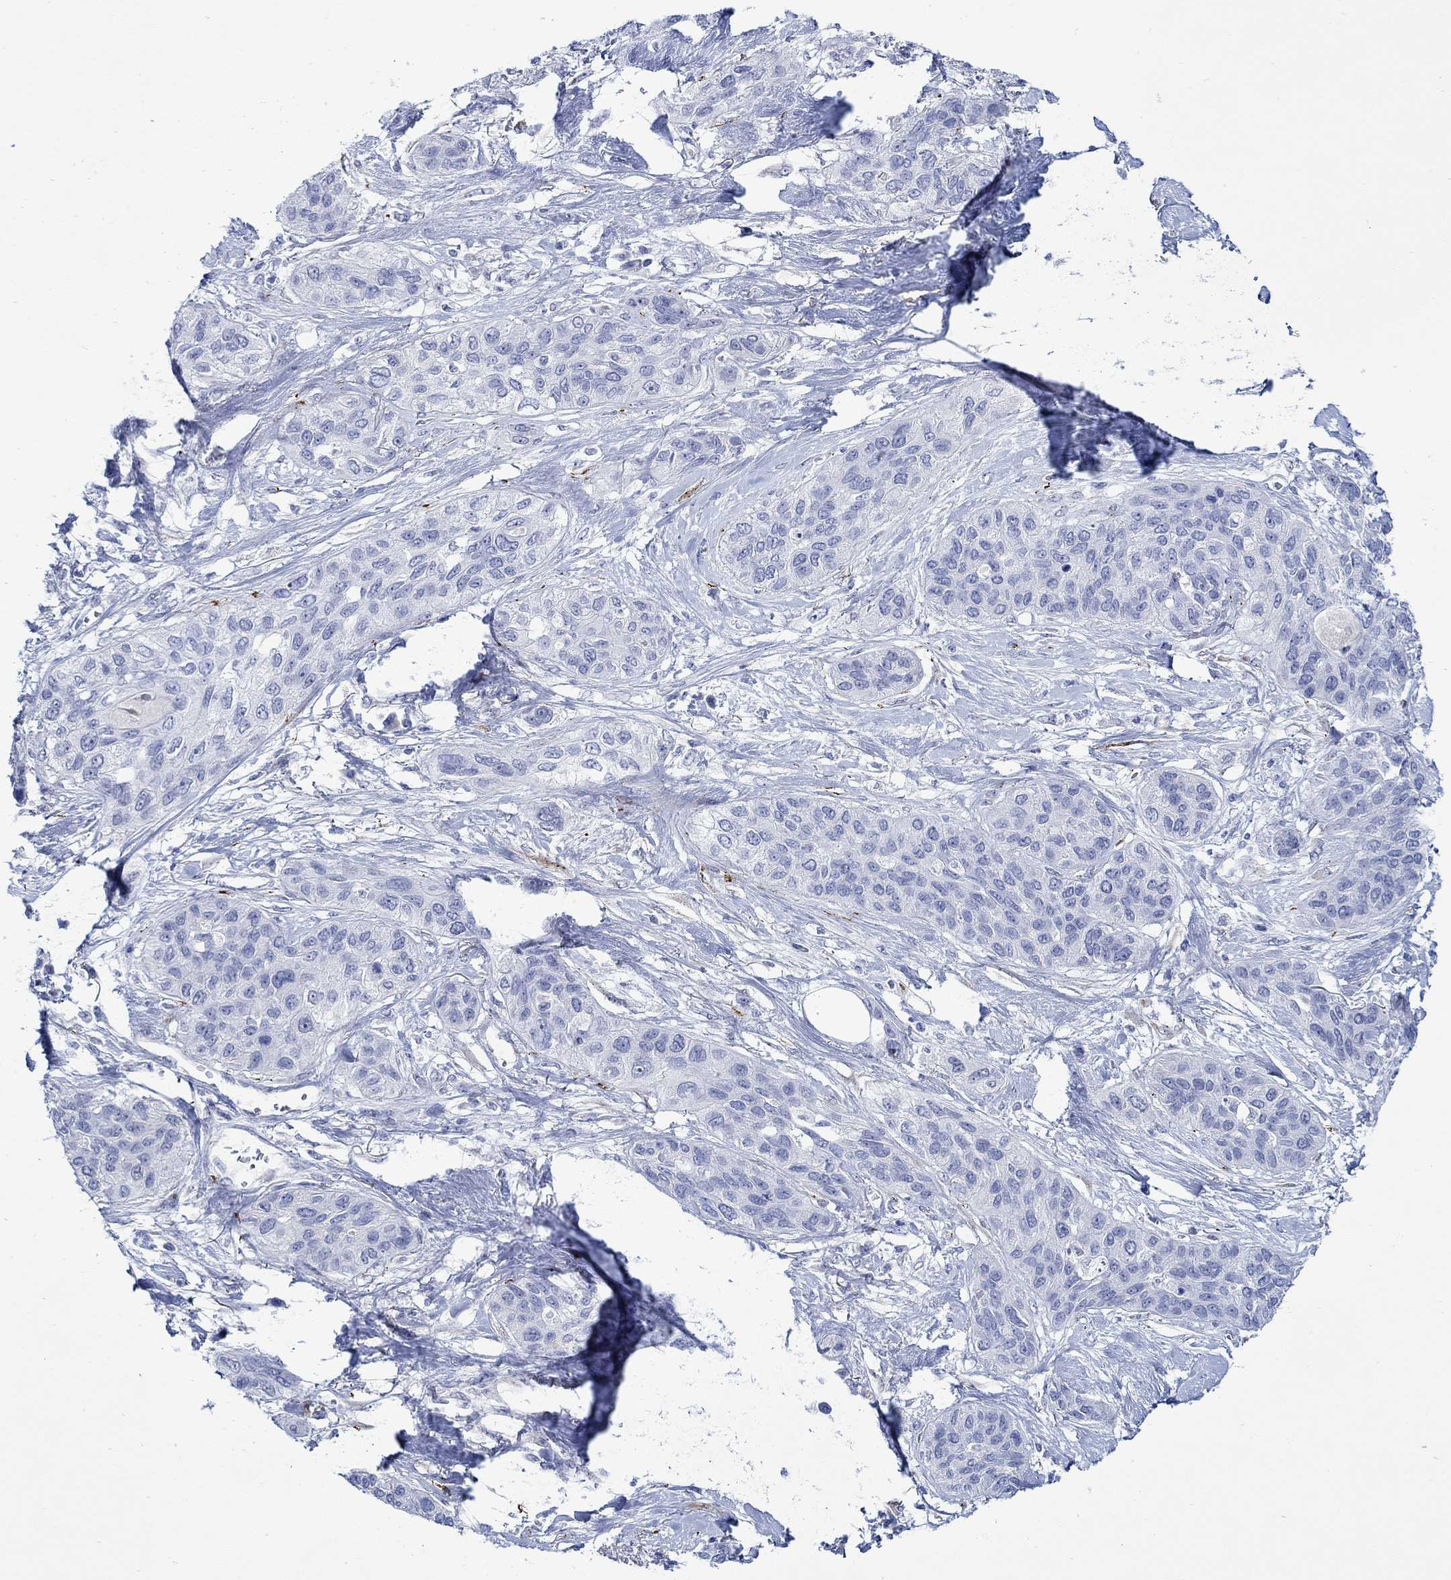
{"staining": {"intensity": "negative", "quantity": "none", "location": "none"}, "tissue": "lung cancer", "cell_type": "Tumor cells", "image_type": "cancer", "snomed": [{"axis": "morphology", "description": "Squamous cell carcinoma, NOS"}, {"axis": "topography", "description": "Lung"}], "caption": "High magnification brightfield microscopy of squamous cell carcinoma (lung) stained with DAB (brown) and counterstained with hematoxylin (blue): tumor cells show no significant positivity.", "gene": "KSR2", "patient": {"sex": "female", "age": 70}}